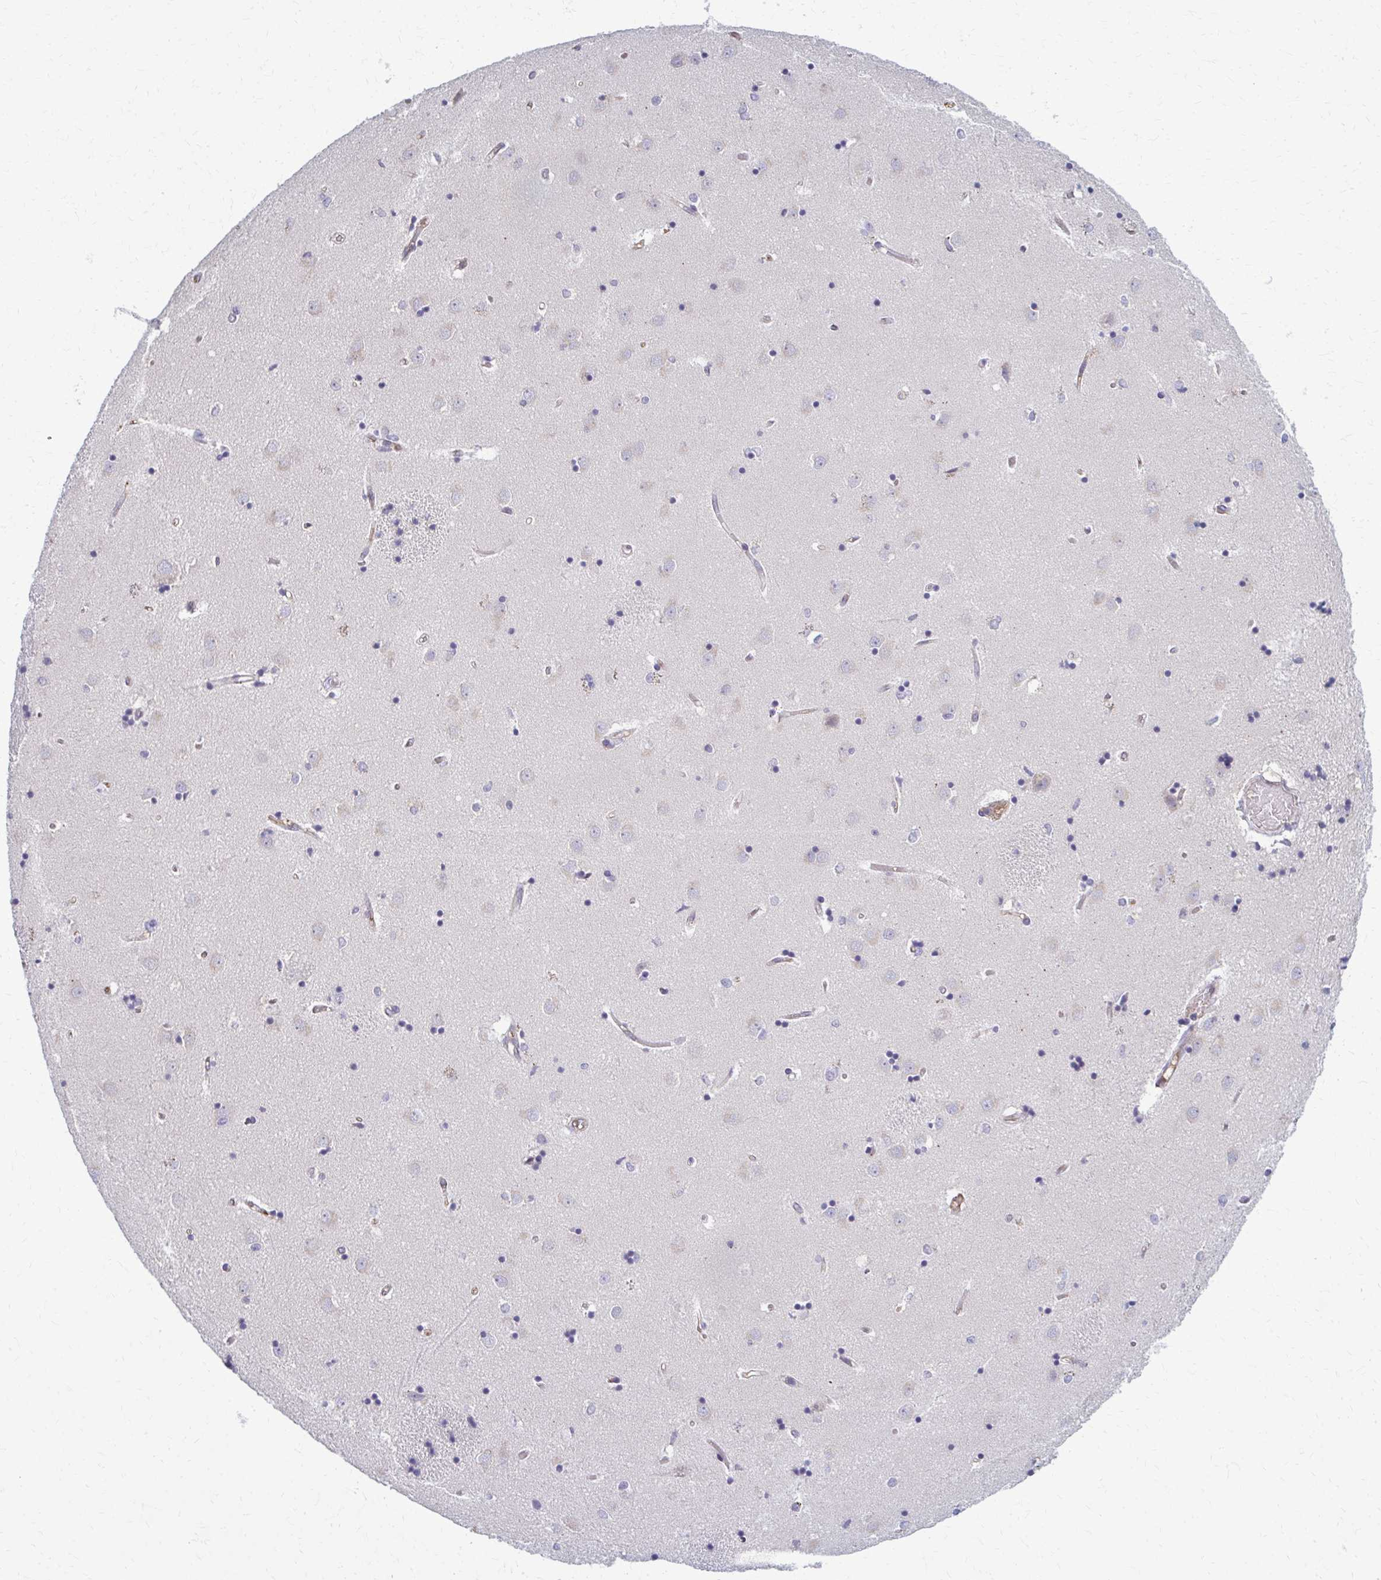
{"staining": {"intensity": "negative", "quantity": "none", "location": "none"}, "tissue": "caudate", "cell_type": "Glial cells", "image_type": "normal", "snomed": [{"axis": "morphology", "description": "Normal tissue, NOS"}, {"axis": "topography", "description": "Lateral ventricle wall"}], "caption": "Caudate stained for a protein using immunohistochemistry (IHC) reveals no positivity glial cells.", "gene": "MCRIP2", "patient": {"sex": "male", "age": 54}}